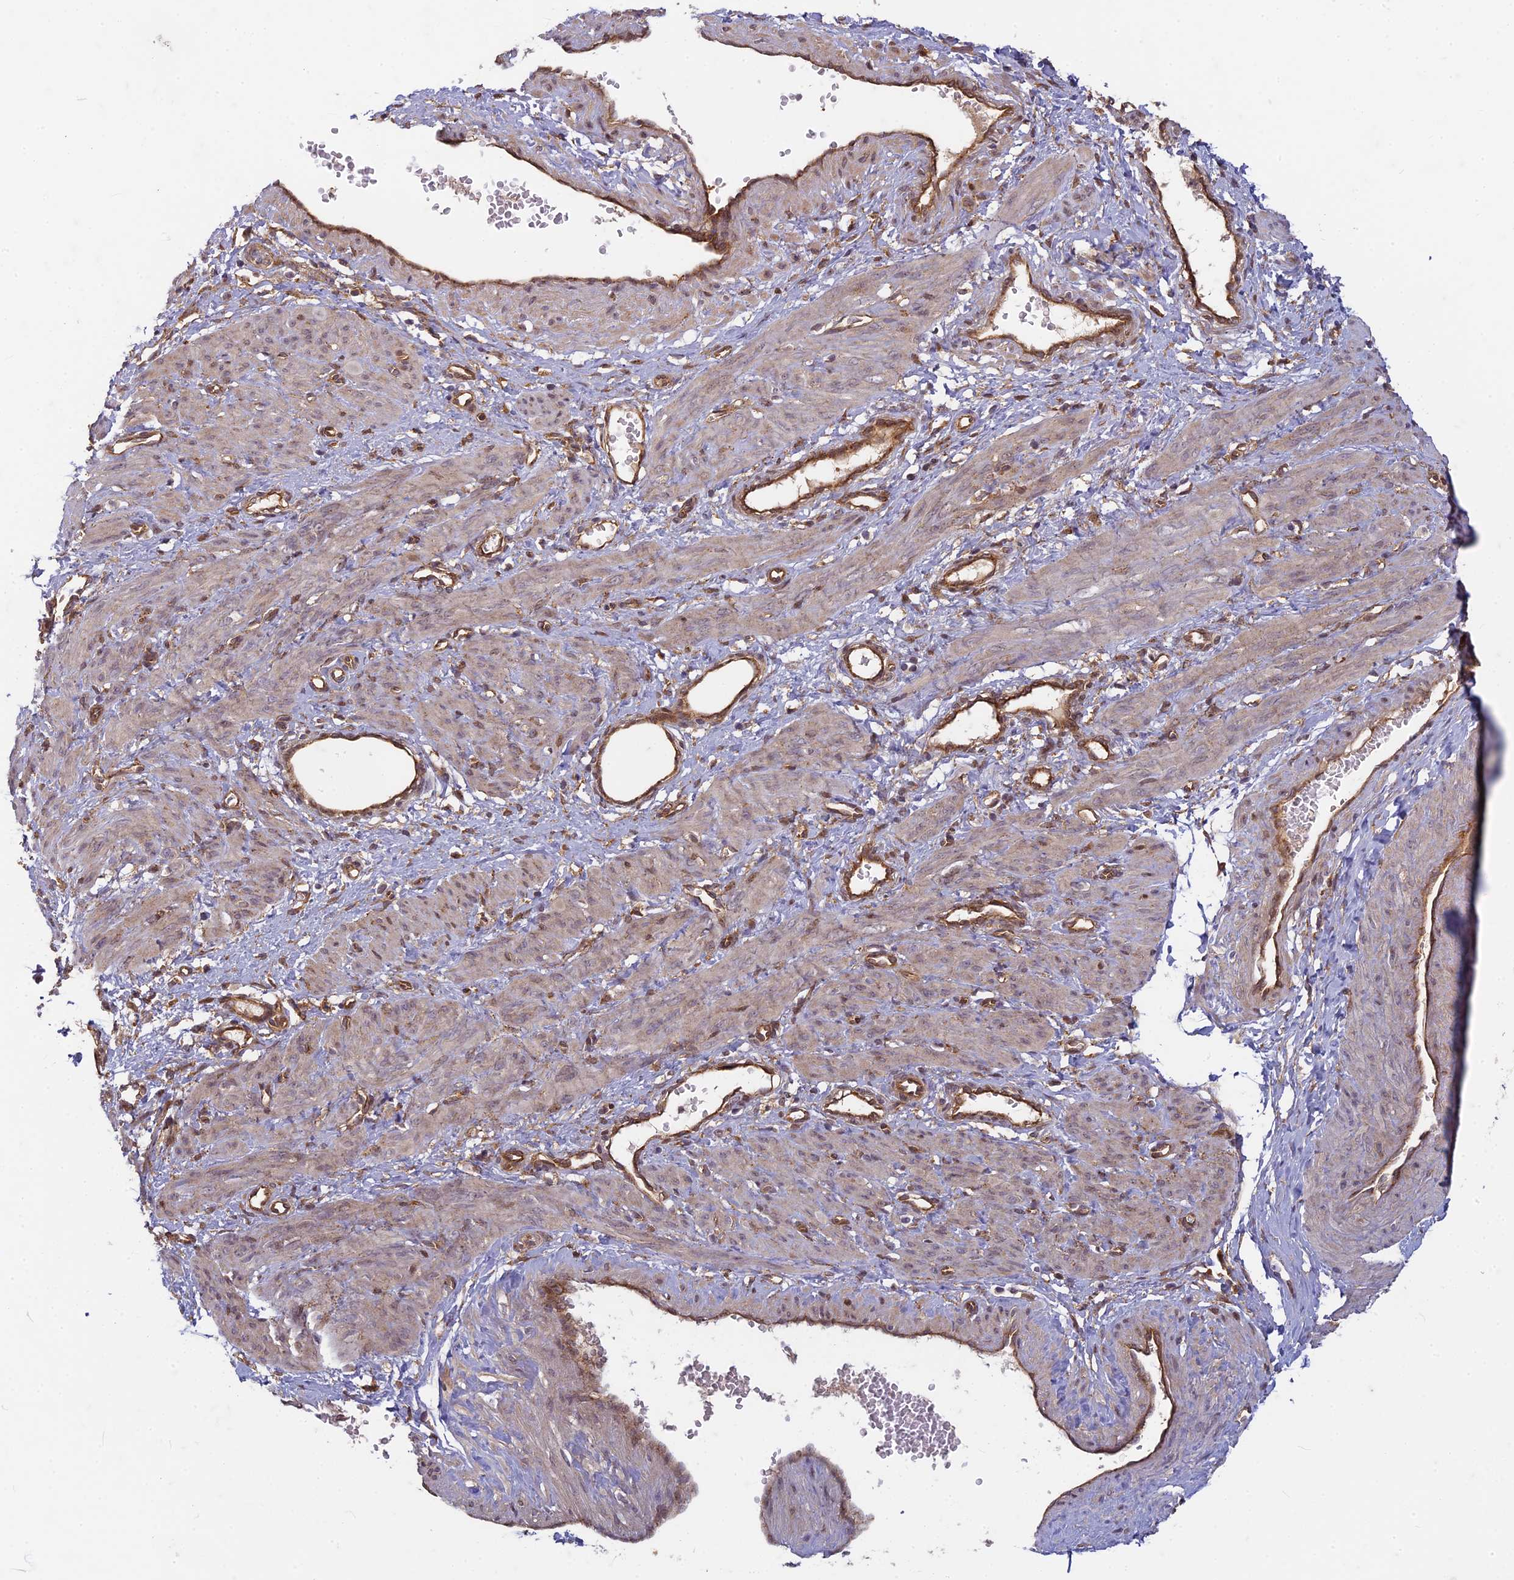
{"staining": {"intensity": "weak", "quantity": "<25%", "location": "cytoplasmic/membranous"}, "tissue": "smooth muscle", "cell_type": "Smooth muscle cells", "image_type": "normal", "snomed": [{"axis": "morphology", "description": "Normal tissue, NOS"}, {"axis": "topography", "description": "Endometrium"}], "caption": "There is no significant positivity in smooth muscle cells of smooth muscle. (Stains: DAB (3,3'-diaminobenzidine) immunohistochemistry (IHC) with hematoxylin counter stain, Microscopy: brightfield microscopy at high magnification).", "gene": "TCF25", "patient": {"sex": "female", "age": 33}}